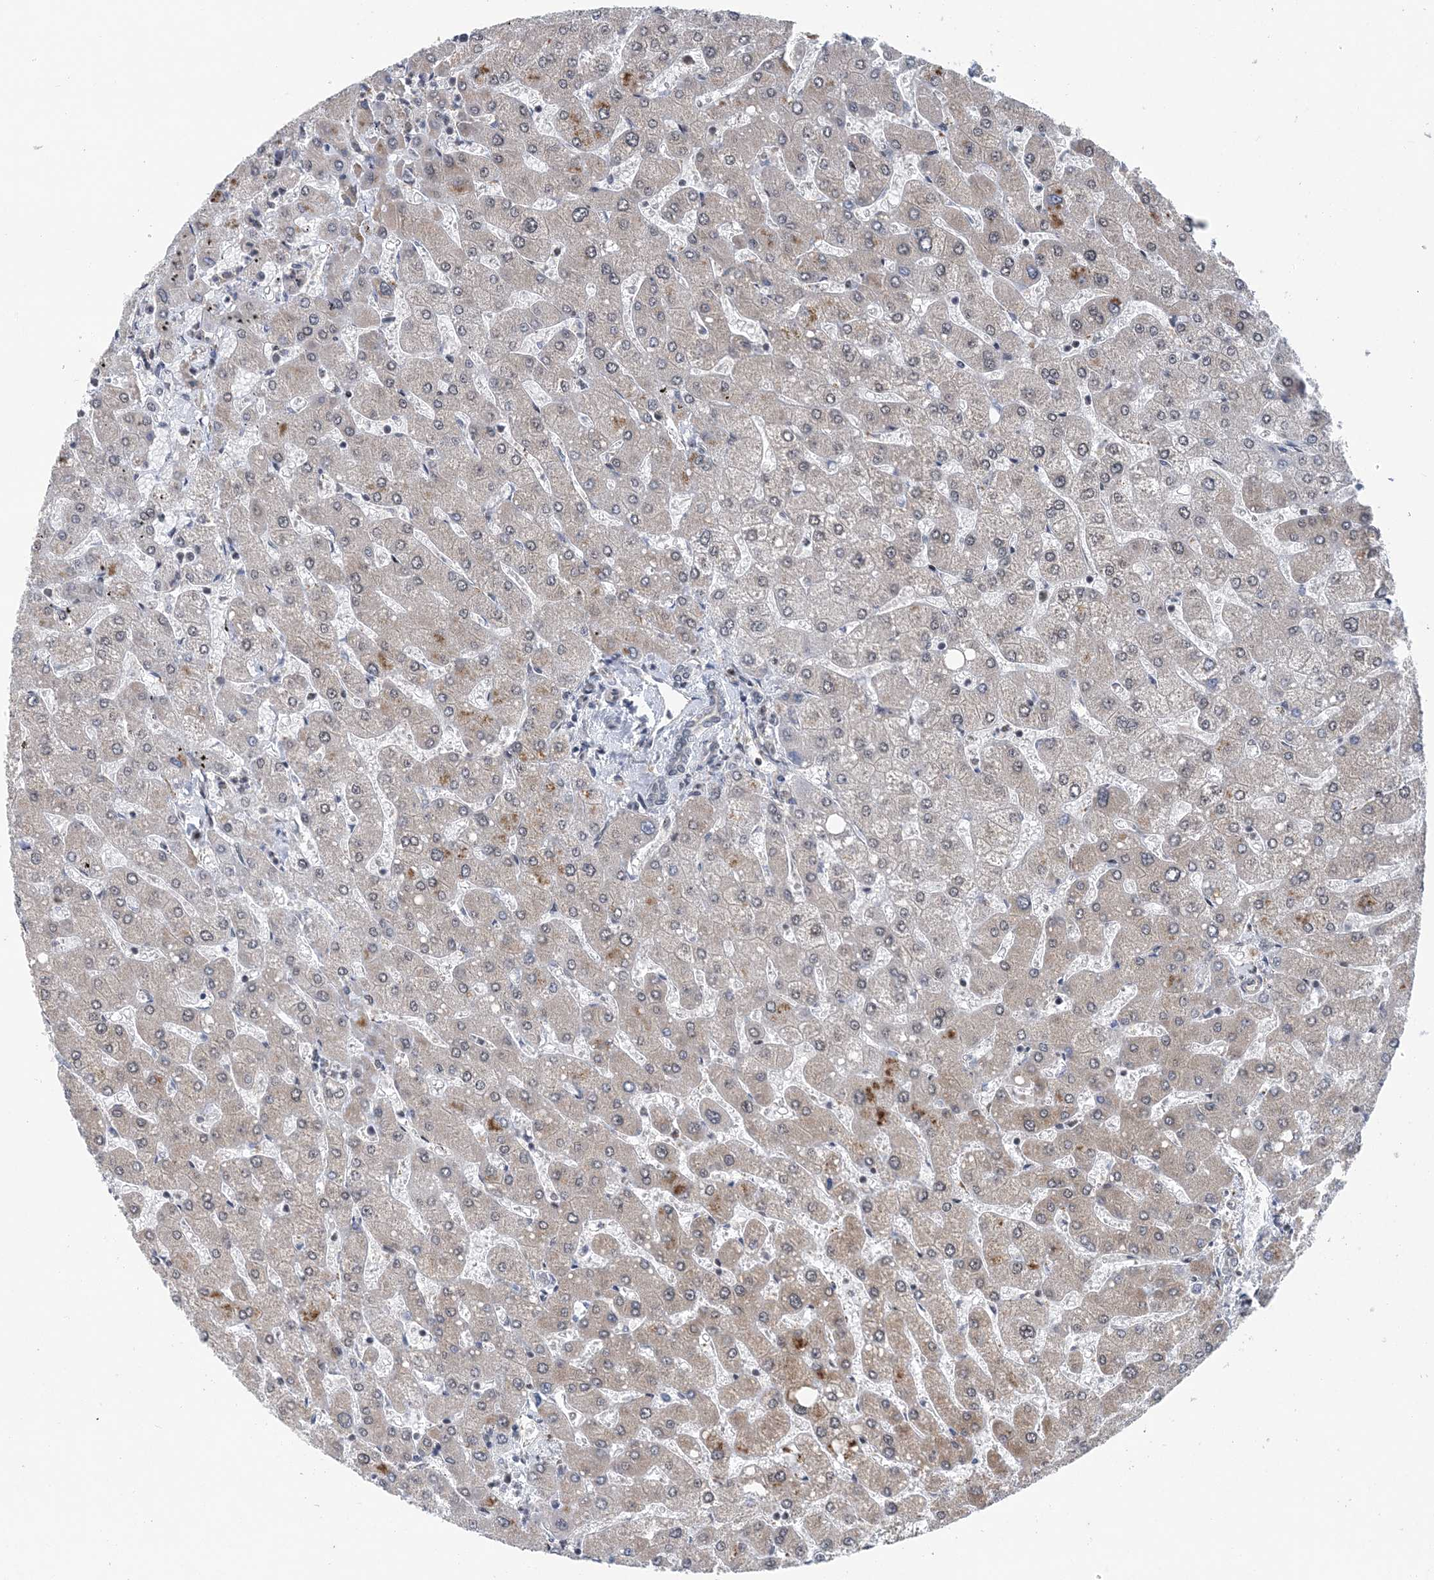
{"staining": {"intensity": "negative", "quantity": "none", "location": "none"}, "tissue": "liver", "cell_type": "Cholangiocytes", "image_type": "normal", "snomed": [{"axis": "morphology", "description": "Normal tissue, NOS"}, {"axis": "topography", "description": "Liver"}], "caption": "Cholangiocytes show no significant positivity in unremarkable liver. (IHC, brightfield microscopy, high magnification).", "gene": "CCDC152", "patient": {"sex": "male", "age": 55}}